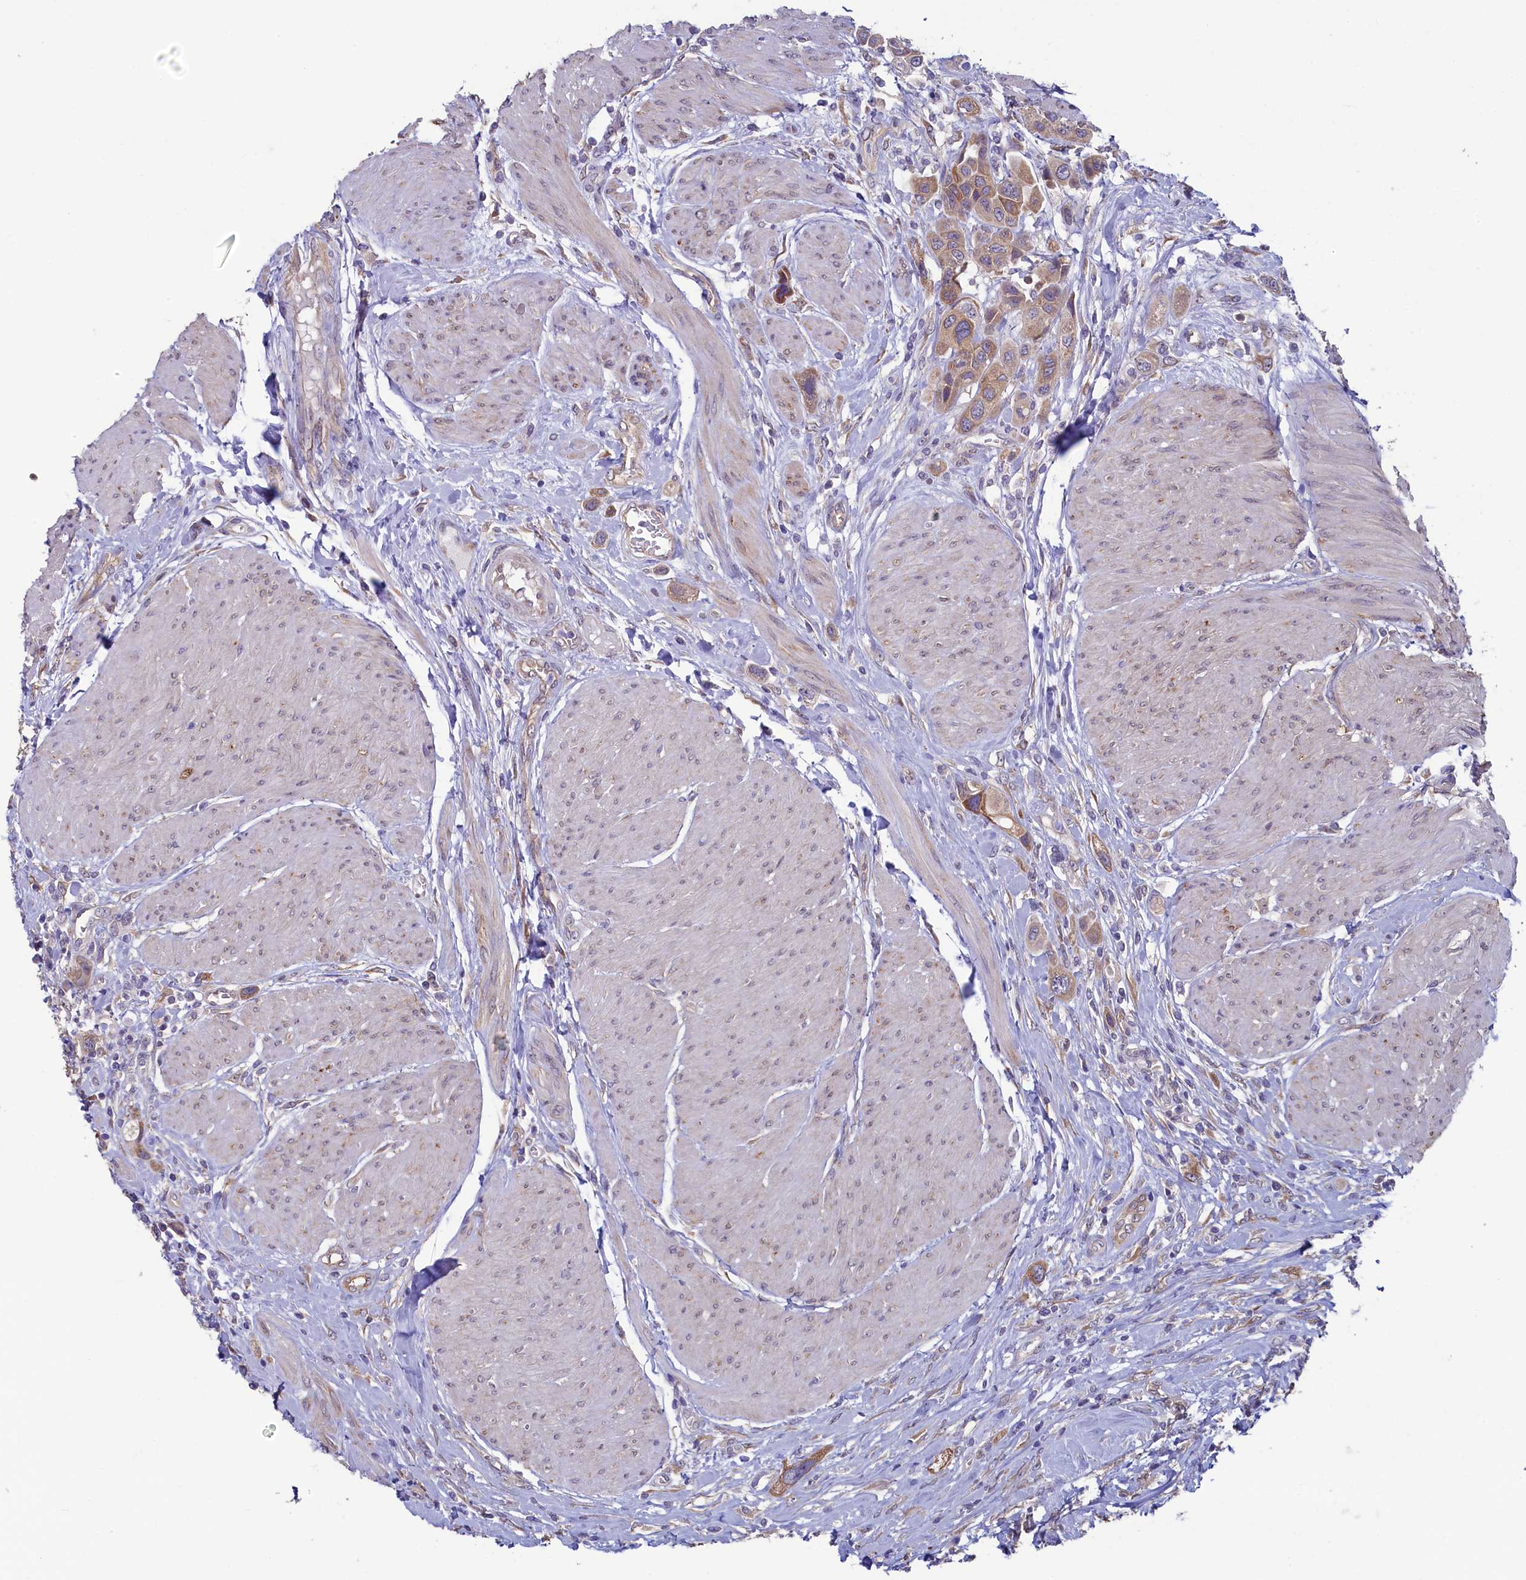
{"staining": {"intensity": "moderate", "quantity": ">75%", "location": "cytoplasmic/membranous"}, "tissue": "urothelial cancer", "cell_type": "Tumor cells", "image_type": "cancer", "snomed": [{"axis": "morphology", "description": "Urothelial carcinoma, High grade"}, {"axis": "topography", "description": "Urinary bladder"}], "caption": "A micrograph showing moderate cytoplasmic/membranous staining in approximately >75% of tumor cells in urothelial carcinoma (high-grade), as visualized by brown immunohistochemical staining.", "gene": "SPATA2L", "patient": {"sex": "male", "age": 50}}